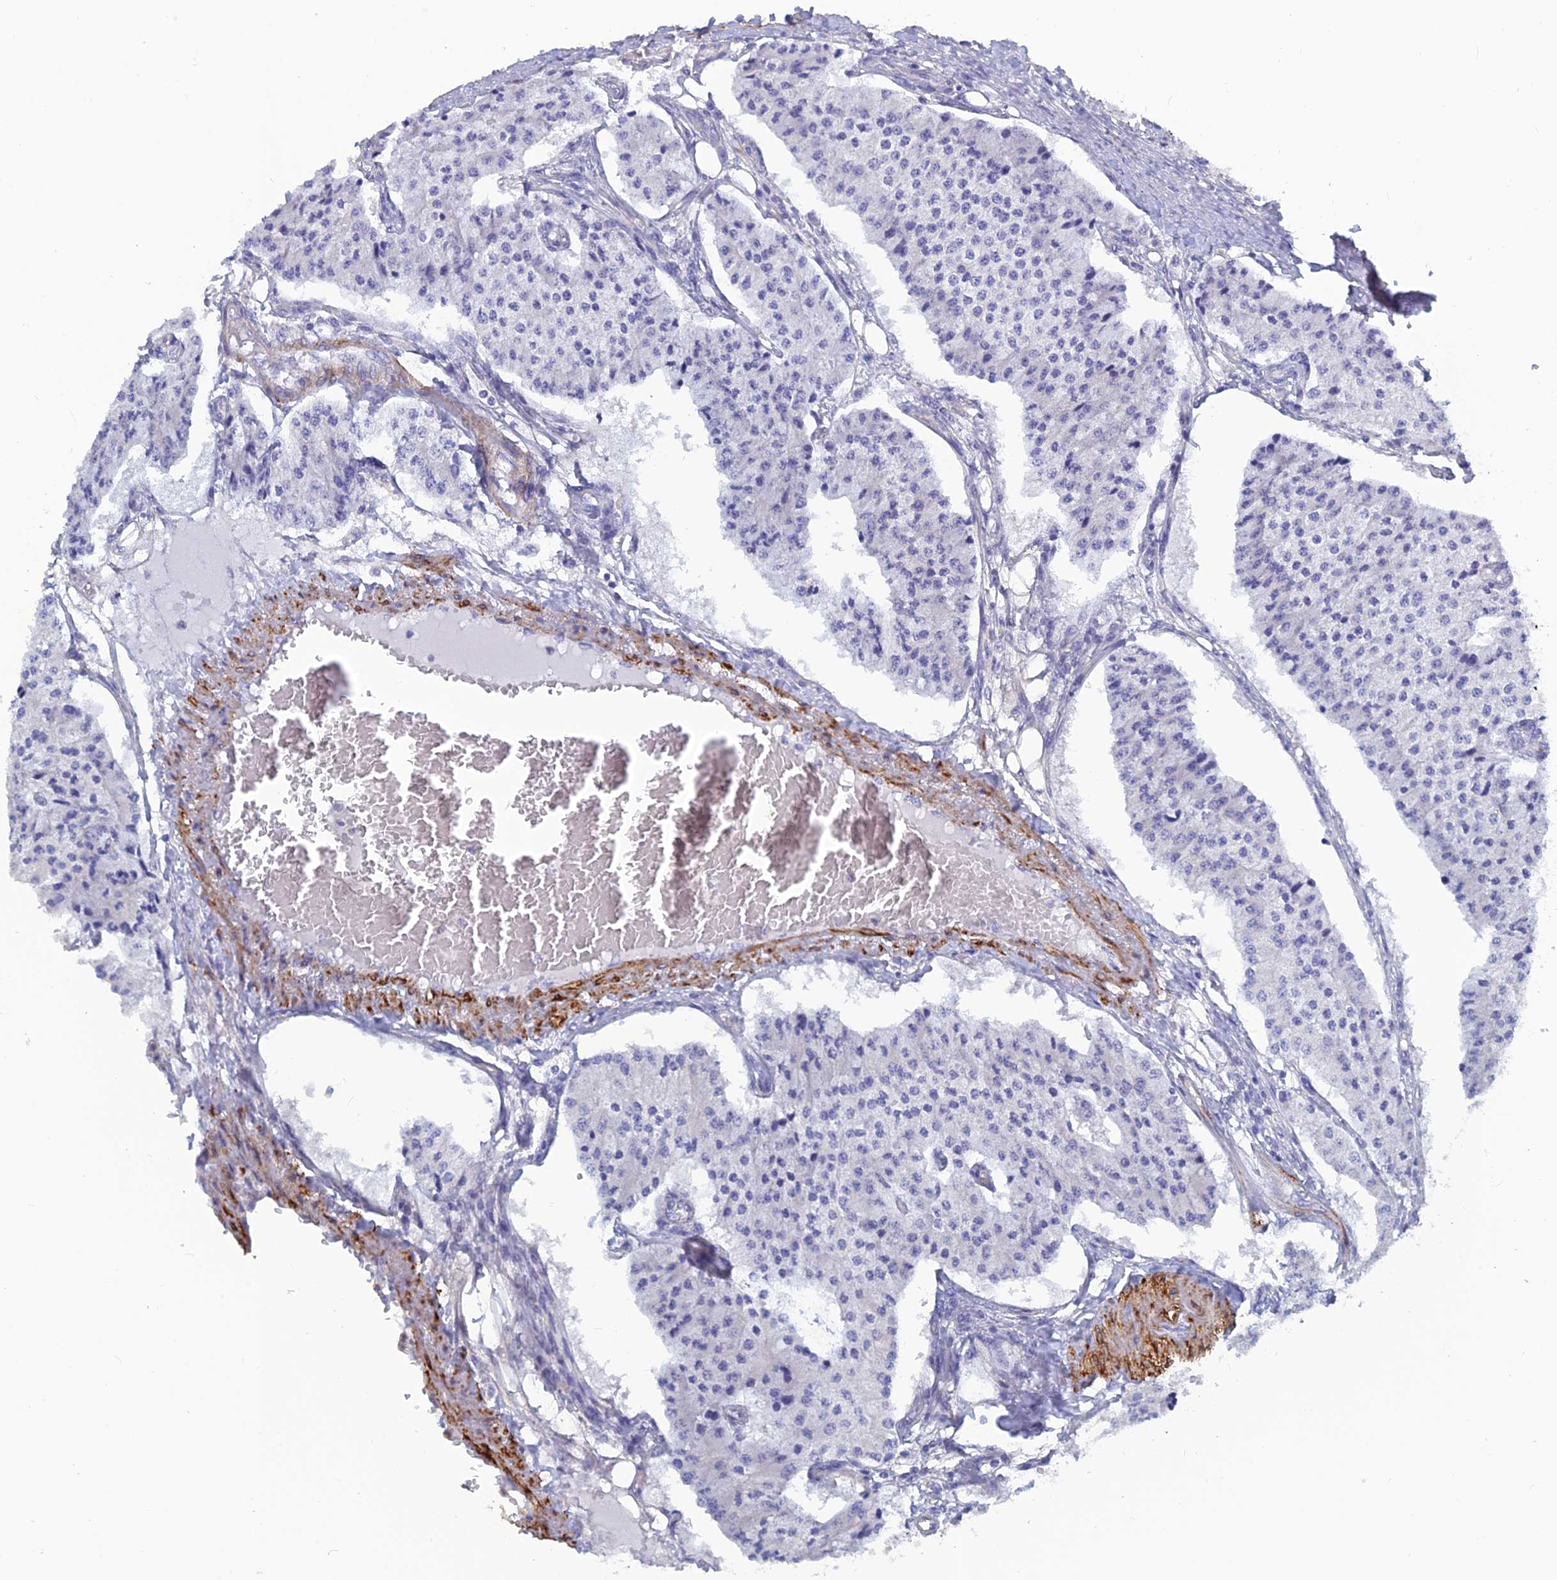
{"staining": {"intensity": "negative", "quantity": "none", "location": "none"}, "tissue": "carcinoid", "cell_type": "Tumor cells", "image_type": "cancer", "snomed": [{"axis": "morphology", "description": "Carcinoid, malignant, NOS"}, {"axis": "topography", "description": "Colon"}], "caption": "Protein analysis of carcinoid reveals no significant positivity in tumor cells. Brightfield microscopy of immunohistochemistry (IHC) stained with DAB (brown) and hematoxylin (blue), captured at high magnification.", "gene": "PCDHA8", "patient": {"sex": "female", "age": 52}}